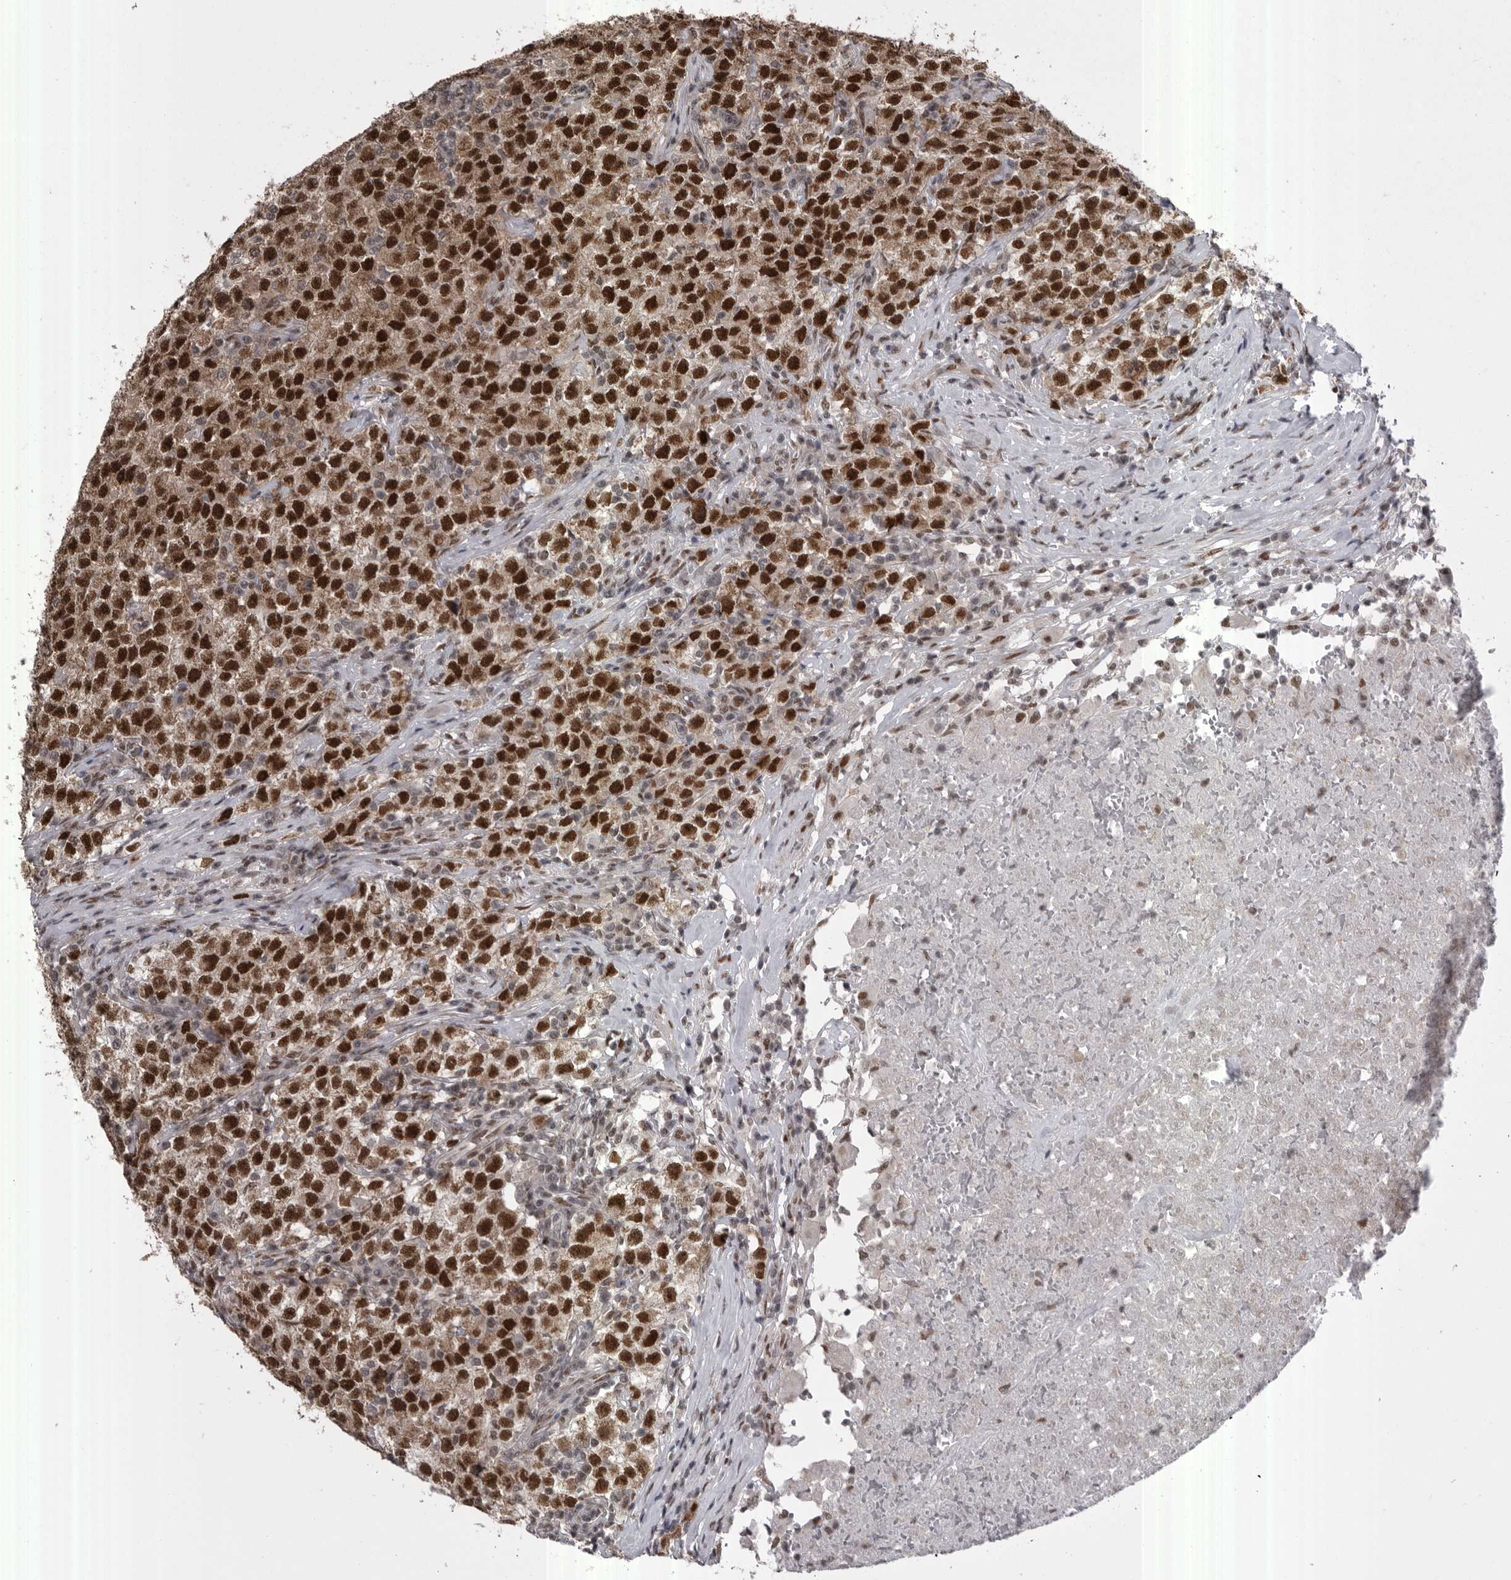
{"staining": {"intensity": "strong", "quantity": ">75%", "location": "nuclear"}, "tissue": "testis cancer", "cell_type": "Tumor cells", "image_type": "cancer", "snomed": [{"axis": "morphology", "description": "Seminoma, NOS"}, {"axis": "topography", "description": "Testis"}], "caption": "Tumor cells display high levels of strong nuclear positivity in approximately >75% of cells in human testis seminoma. Nuclei are stained in blue.", "gene": "MEPCE", "patient": {"sex": "male", "age": 22}}